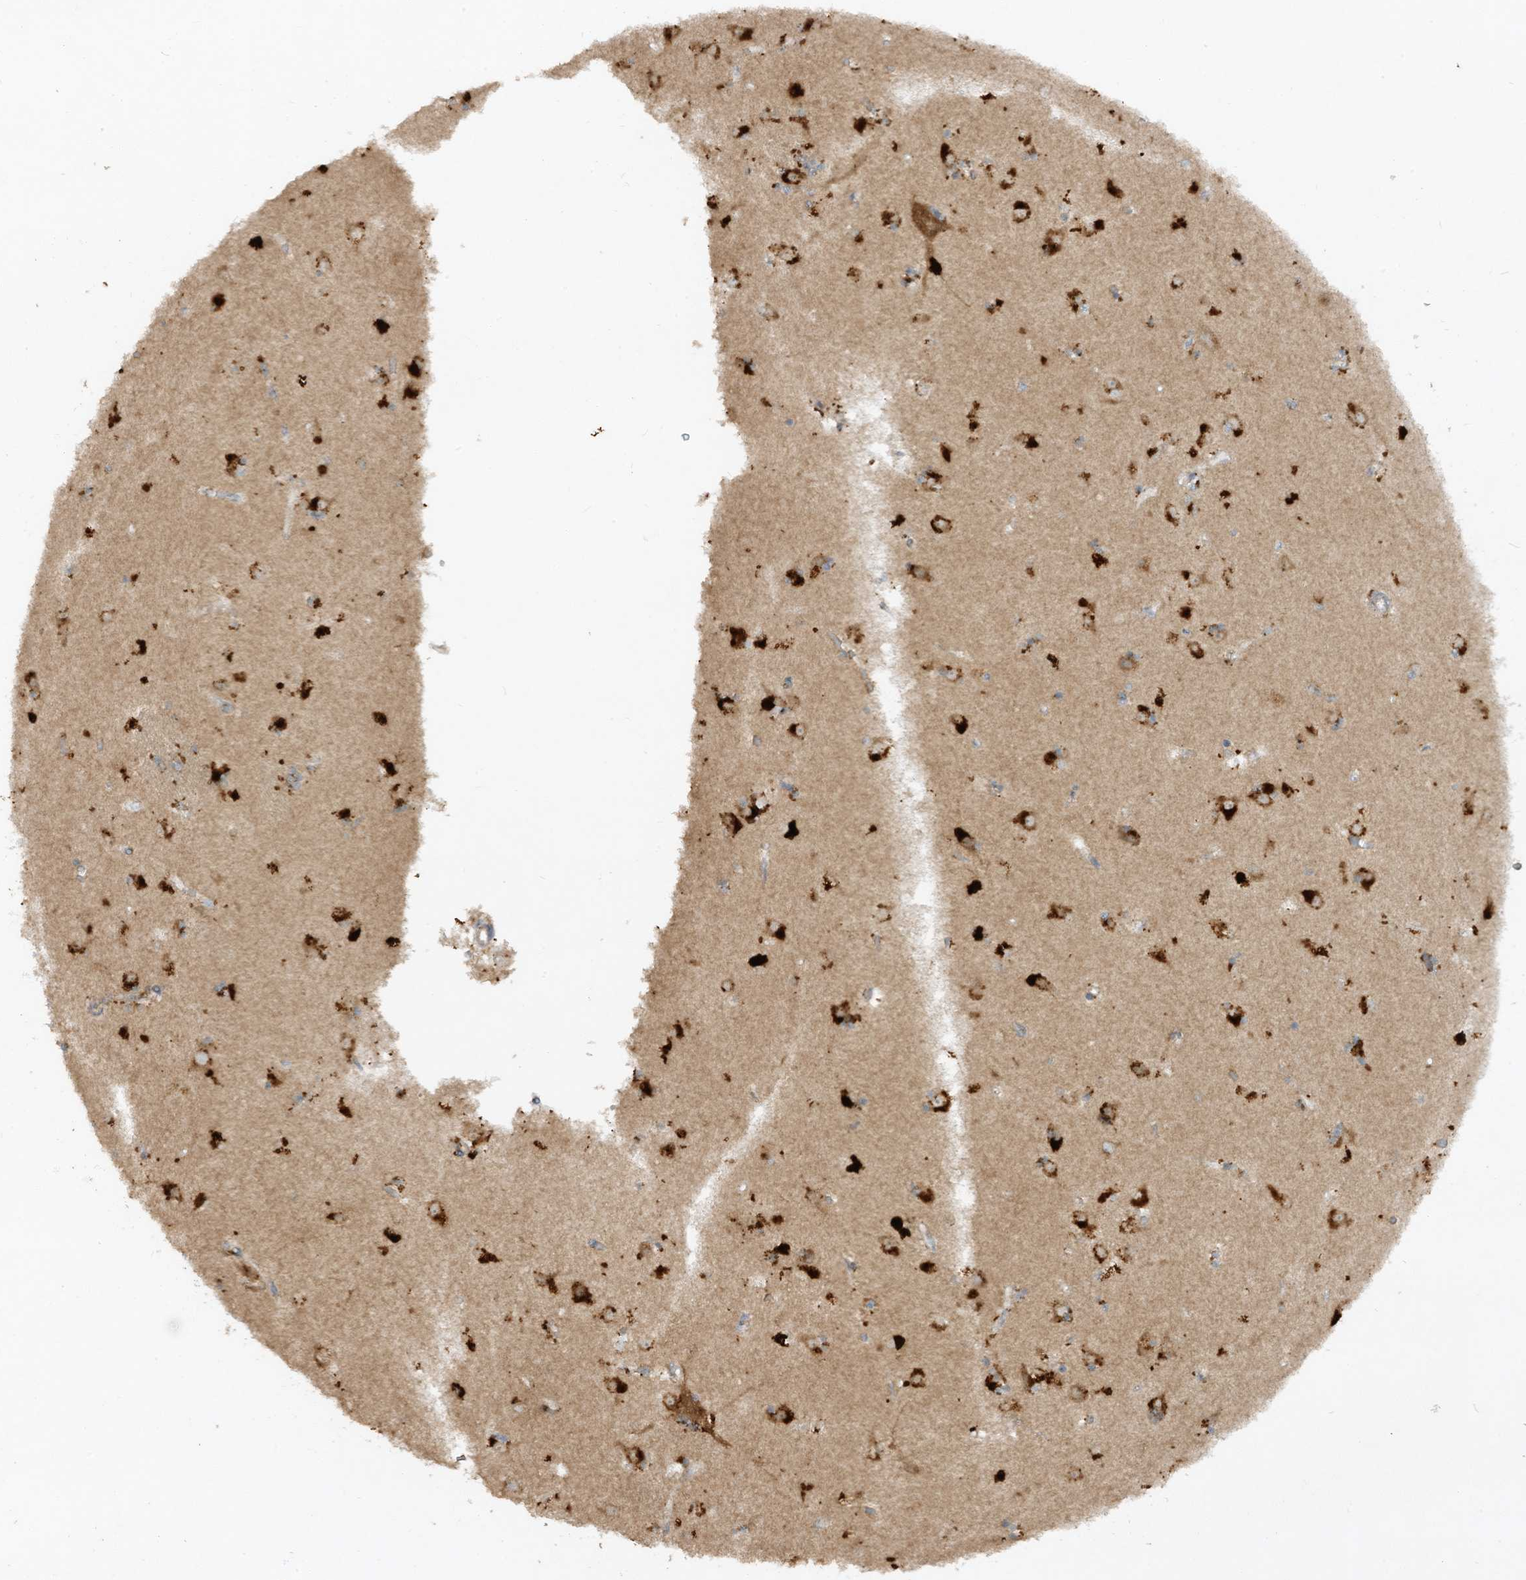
{"staining": {"intensity": "weak", "quantity": "<25%", "location": "cytoplasmic/membranous"}, "tissue": "caudate", "cell_type": "Glial cells", "image_type": "normal", "snomed": [{"axis": "morphology", "description": "Normal tissue, NOS"}, {"axis": "topography", "description": "Lateral ventricle wall"}], "caption": "Human caudate stained for a protein using immunohistochemistry (IHC) displays no staining in glial cells.", "gene": "LDAH", "patient": {"sex": "male", "age": 45}}